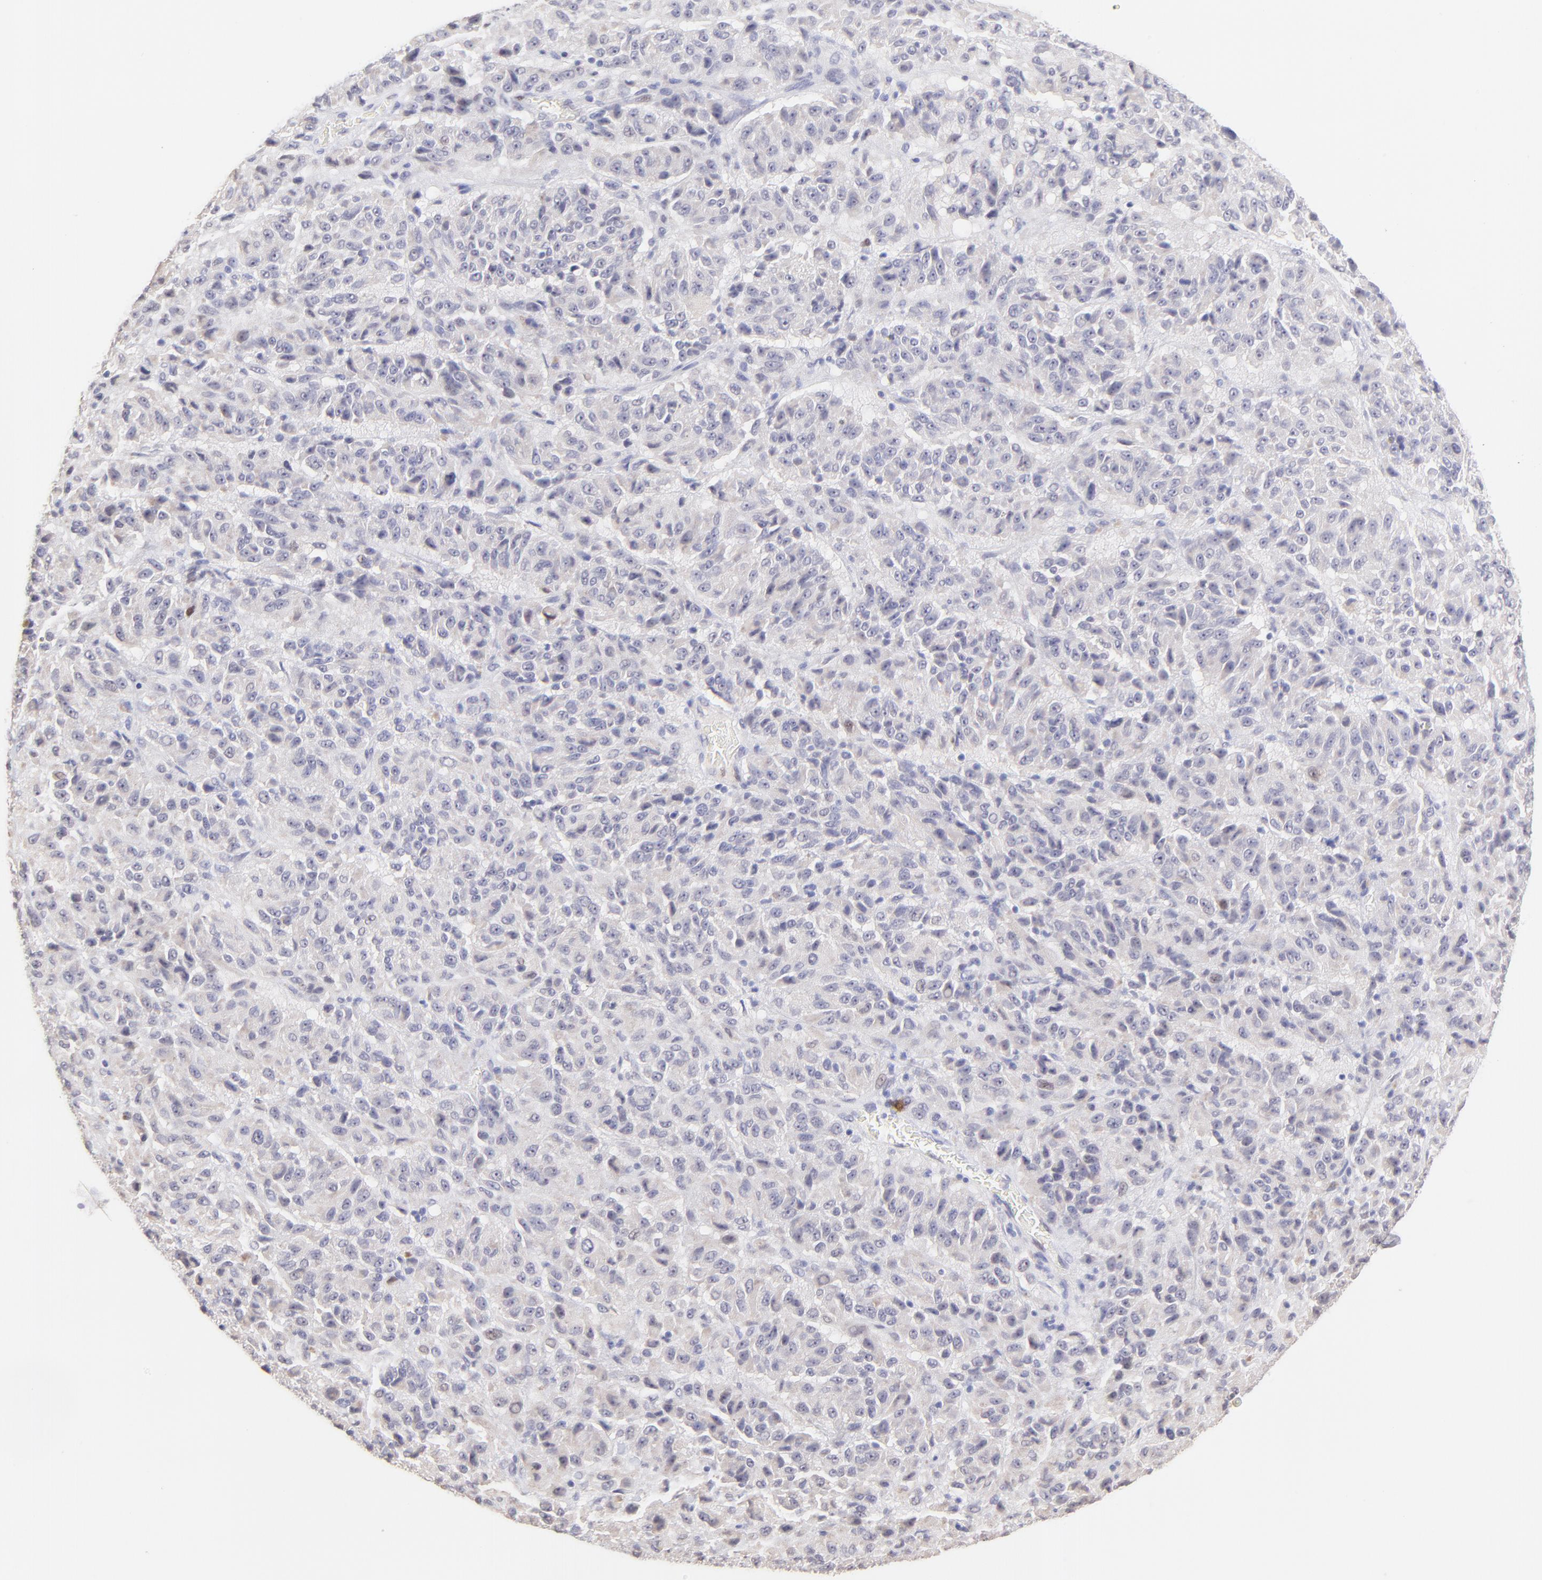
{"staining": {"intensity": "negative", "quantity": "none", "location": "none"}, "tissue": "melanoma", "cell_type": "Tumor cells", "image_type": "cancer", "snomed": [{"axis": "morphology", "description": "Malignant melanoma, Metastatic site"}, {"axis": "topography", "description": "Lung"}], "caption": "Malignant melanoma (metastatic site) was stained to show a protein in brown. There is no significant positivity in tumor cells.", "gene": "KLF4", "patient": {"sex": "male", "age": 64}}